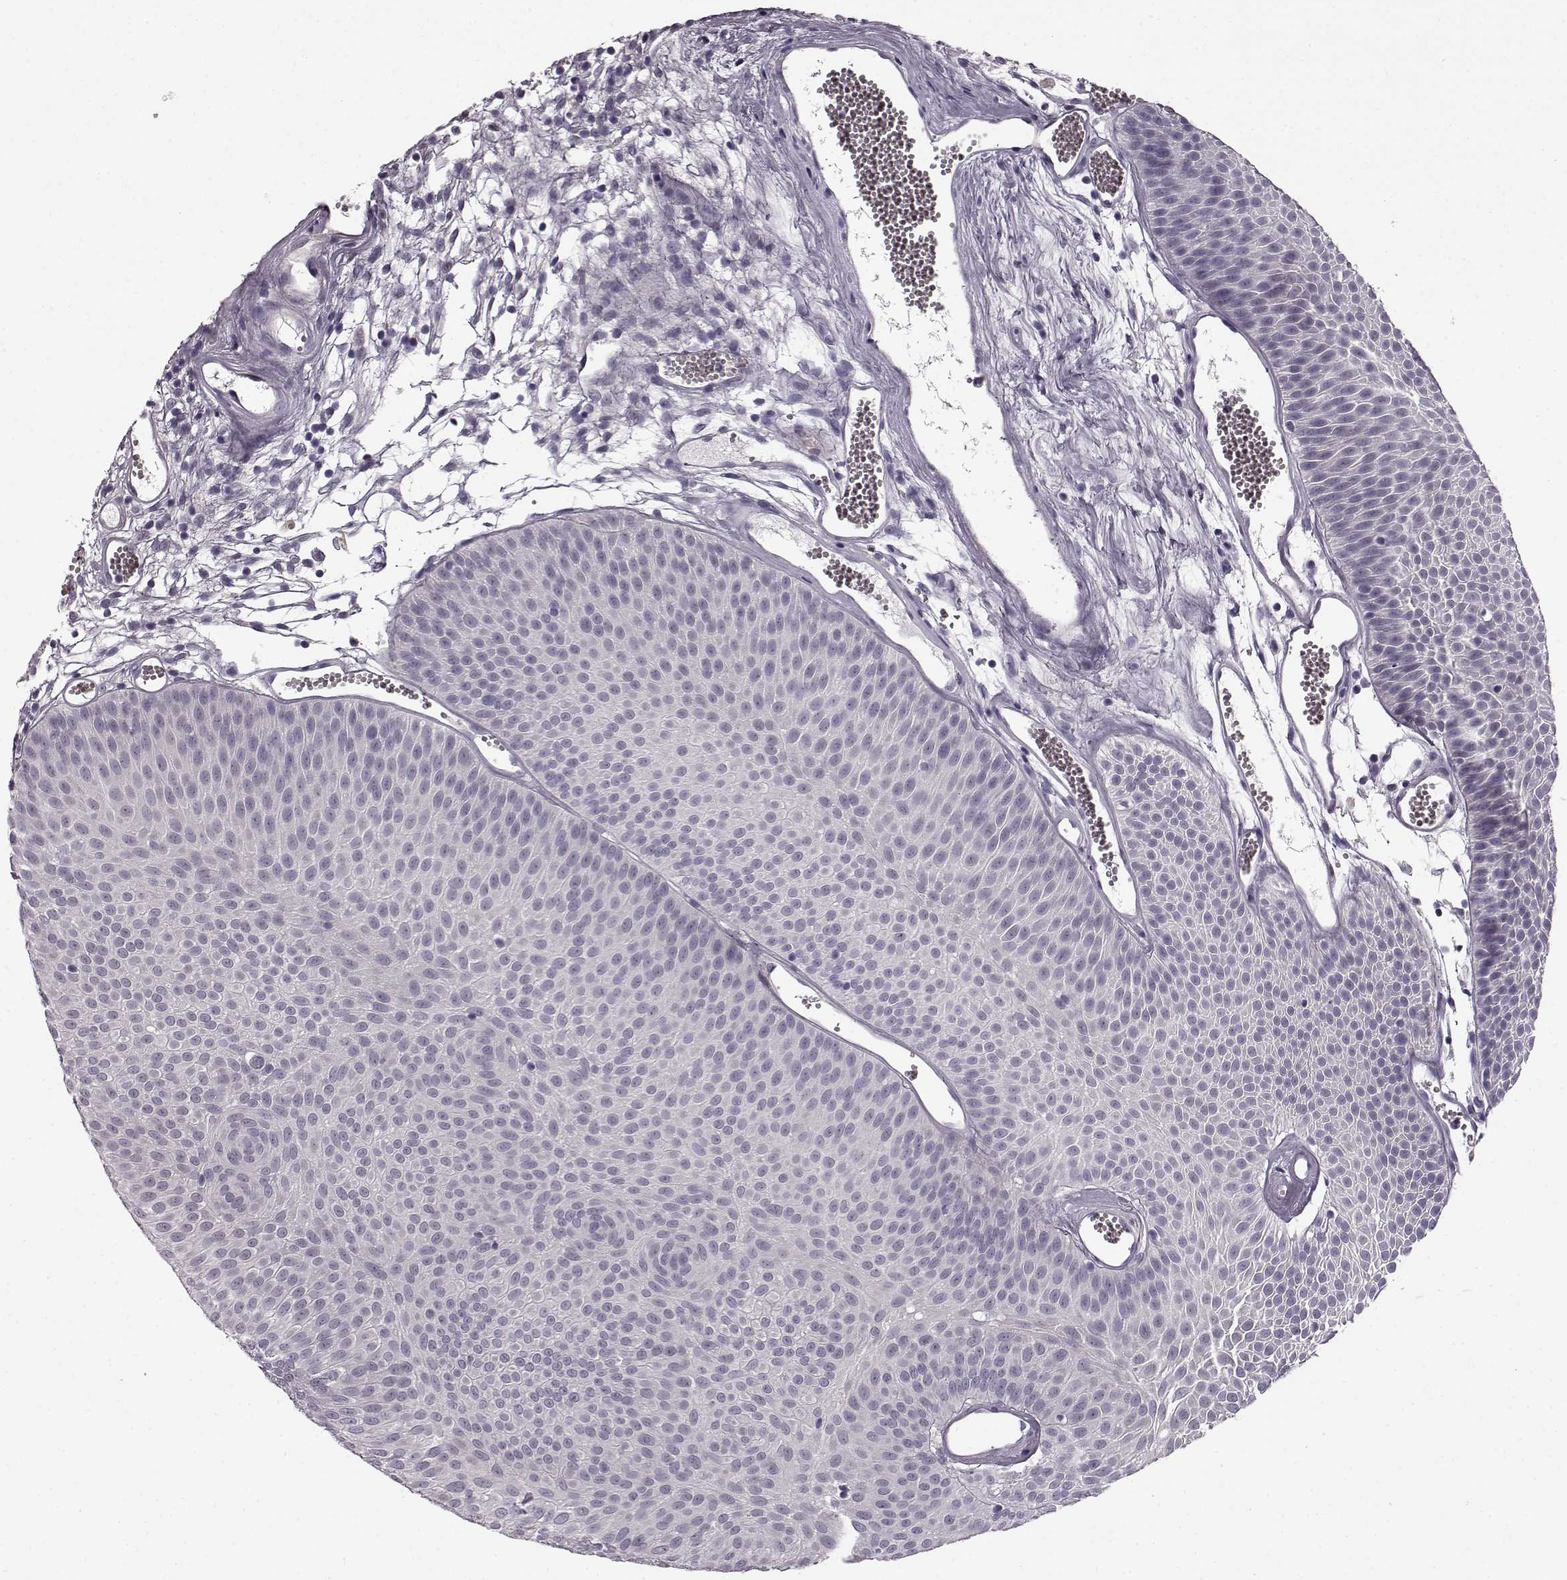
{"staining": {"intensity": "negative", "quantity": "none", "location": "none"}, "tissue": "urothelial cancer", "cell_type": "Tumor cells", "image_type": "cancer", "snomed": [{"axis": "morphology", "description": "Urothelial carcinoma, Low grade"}, {"axis": "topography", "description": "Urinary bladder"}], "caption": "Tumor cells are negative for brown protein staining in urothelial cancer.", "gene": "SLCO3A1", "patient": {"sex": "male", "age": 52}}